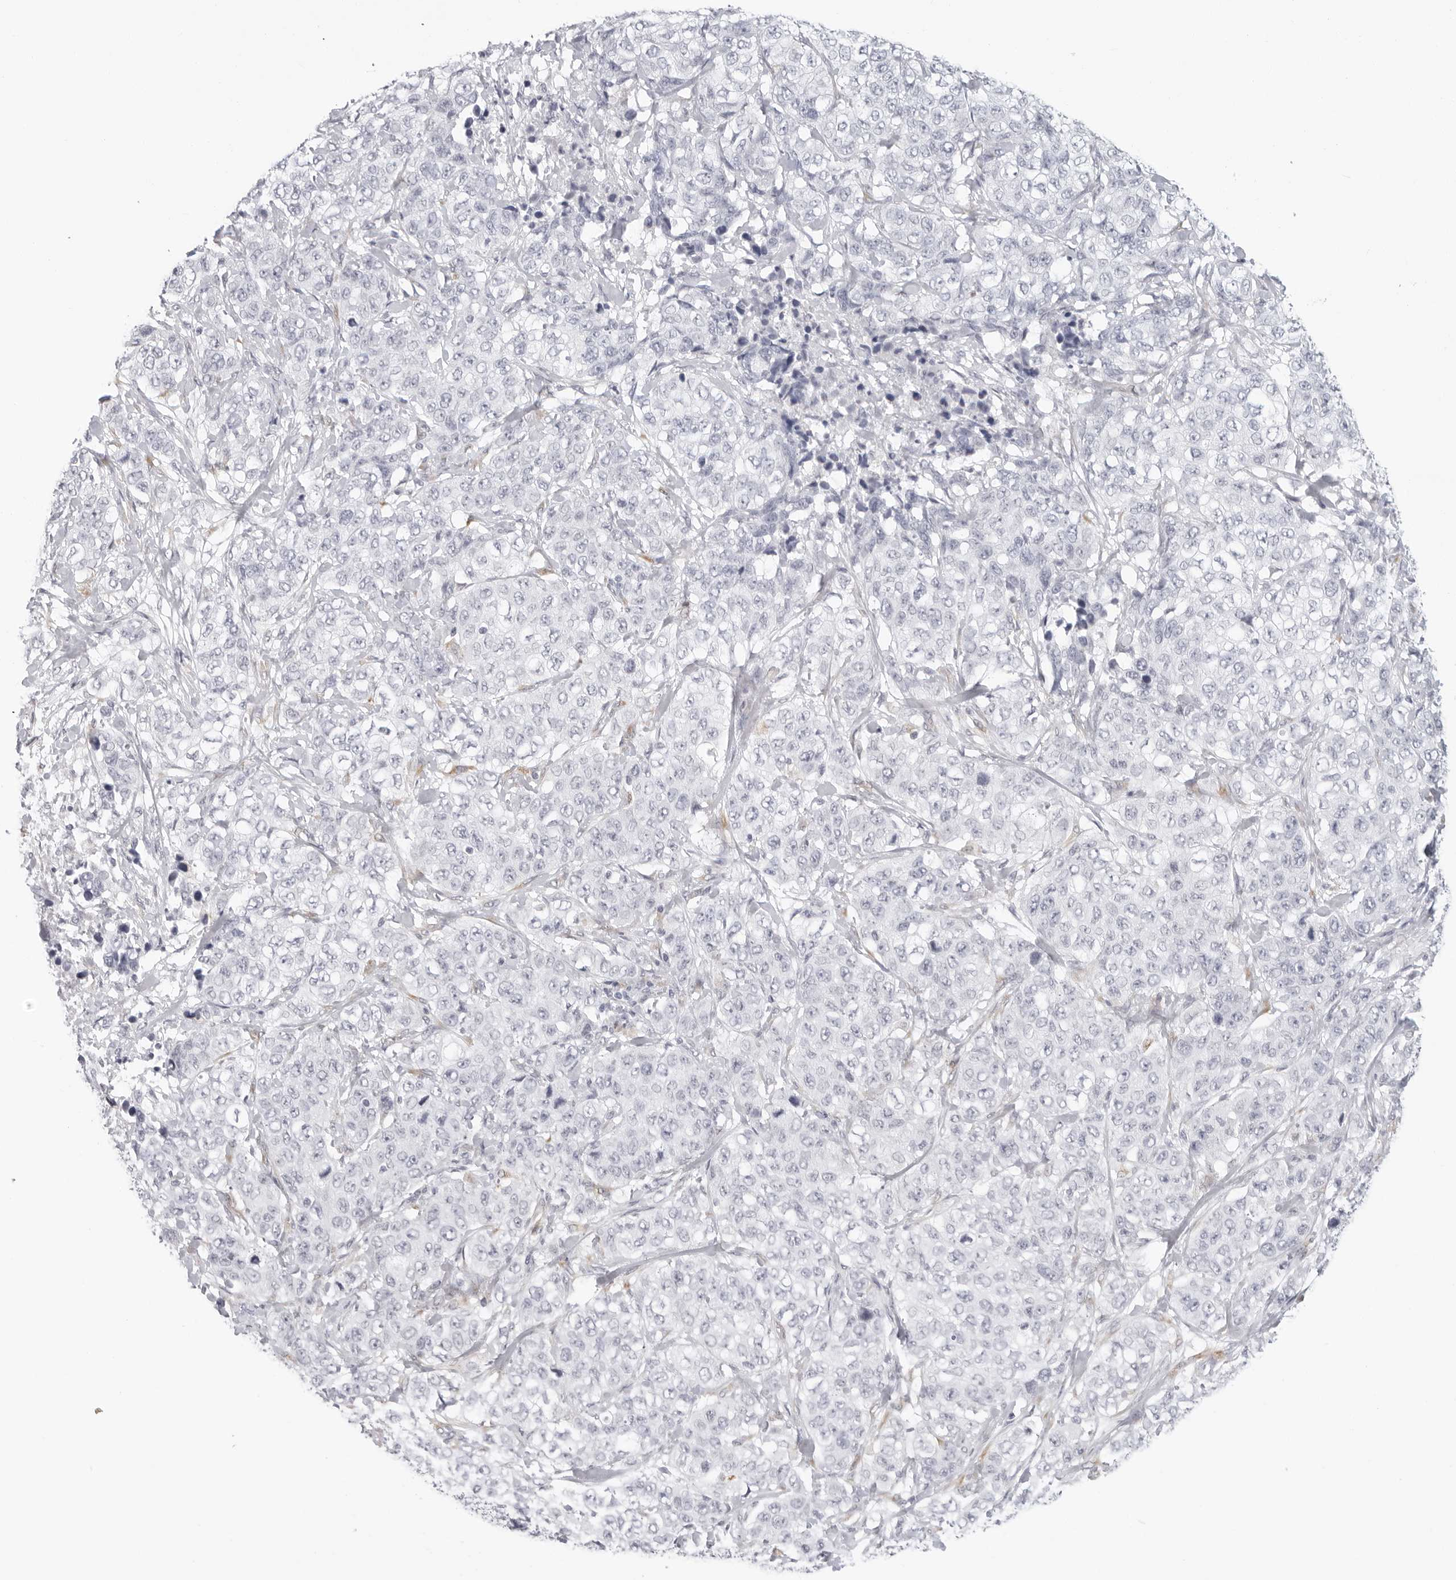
{"staining": {"intensity": "negative", "quantity": "none", "location": "none"}, "tissue": "stomach cancer", "cell_type": "Tumor cells", "image_type": "cancer", "snomed": [{"axis": "morphology", "description": "Adenocarcinoma, NOS"}, {"axis": "topography", "description": "Stomach"}], "caption": "This is an immunohistochemistry (IHC) image of human stomach adenocarcinoma. There is no staining in tumor cells.", "gene": "EDN2", "patient": {"sex": "male", "age": 48}}